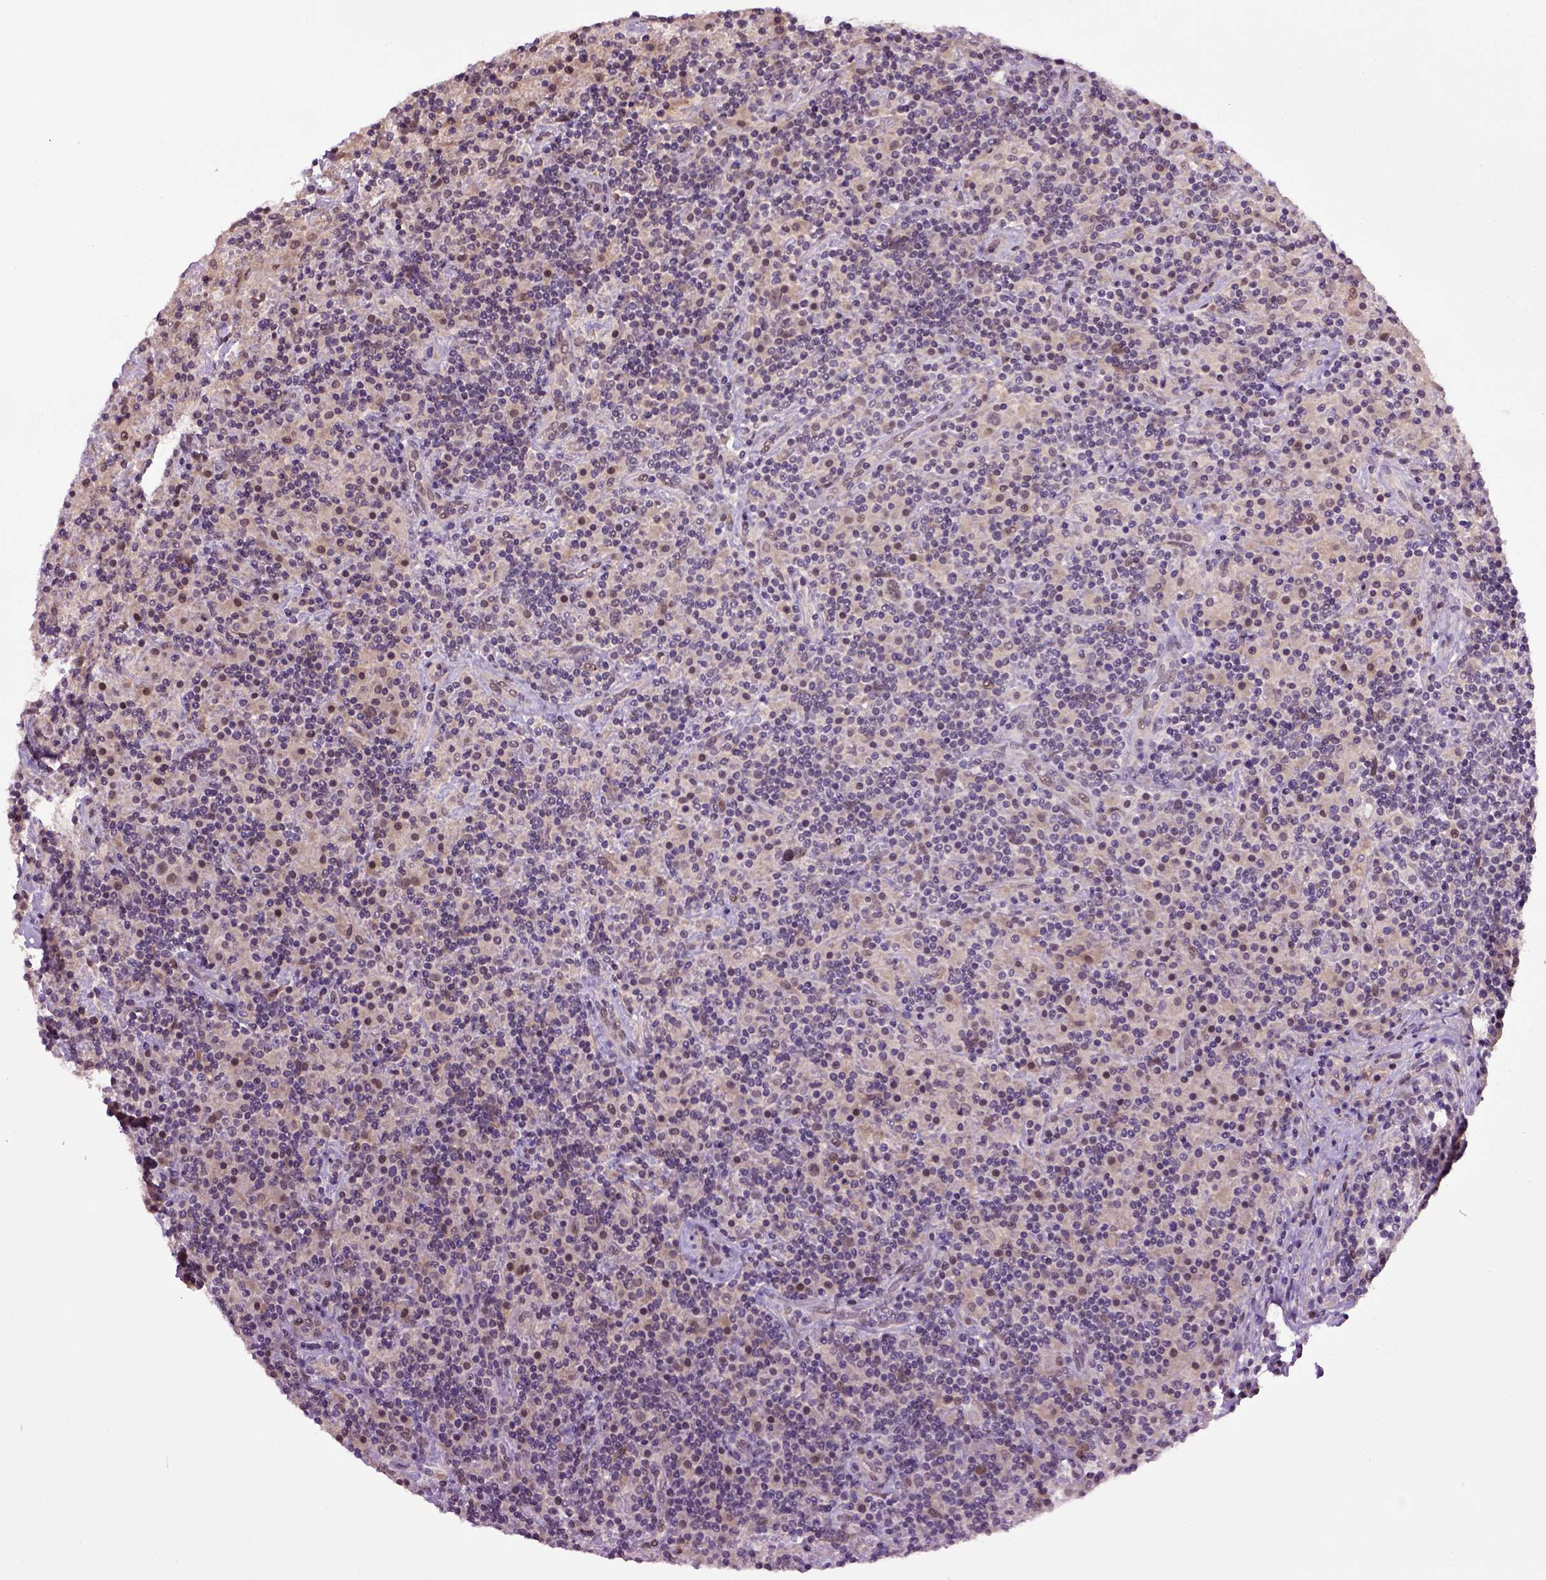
{"staining": {"intensity": "negative", "quantity": "none", "location": "none"}, "tissue": "lymphoma", "cell_type": "Tumor cells", "image_type": "cancer", "snomed": [{"axis": "morphology", "description": "Hodgkin's disease, NOS"}, {"axis": "topography", "description": "Lymph node"}], "caption": "Histopathology image shows no significant protein expression in tumor cells of lymphoma.", "gene": "RAB43", "patient": {"sex": "male", "age": 70}}